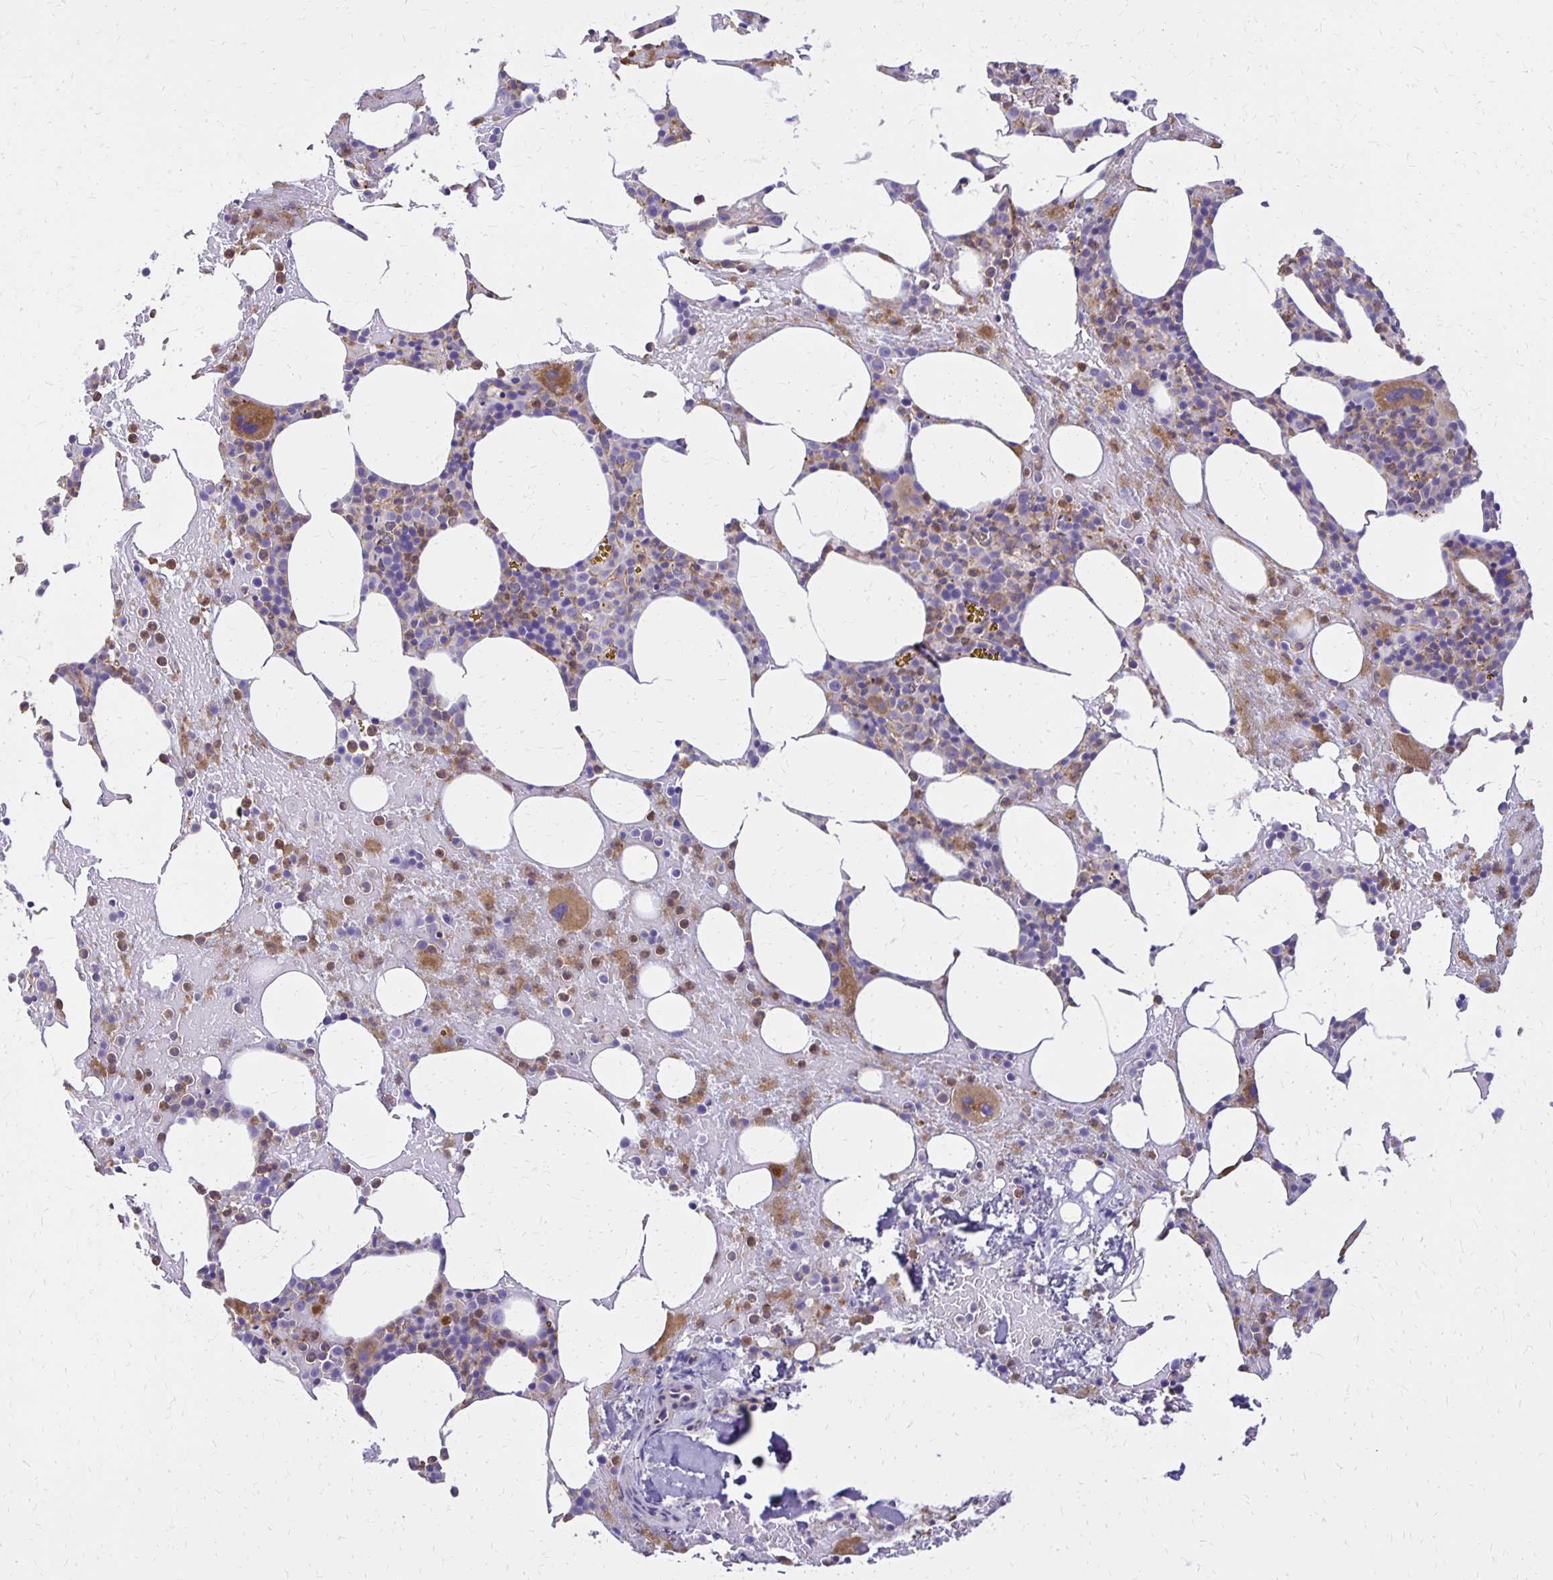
{"staining": {"intensity": "moderate", "quantity": "25%-75%", "location": "cytoplasmic/membranous"}, "tissue": "bone marrow", "cell_type": "Hematopoietic cells", "image_type": "normal", "snomed": [{"axis": "morphology", "description": "Normal tissue, NOS"}, {"axis": "topography", "description": "Bone marrow"}], "caption": "The micrograph demonstrates immunohistochemical staining of benign bone marrow. There is moderate cytoplasmic/membranous positivity is appreciated in approximately 25%-75% of hematopoietic cells.", "gene": "TTYH1", "patient": {"sex": "female", "age": 62}}